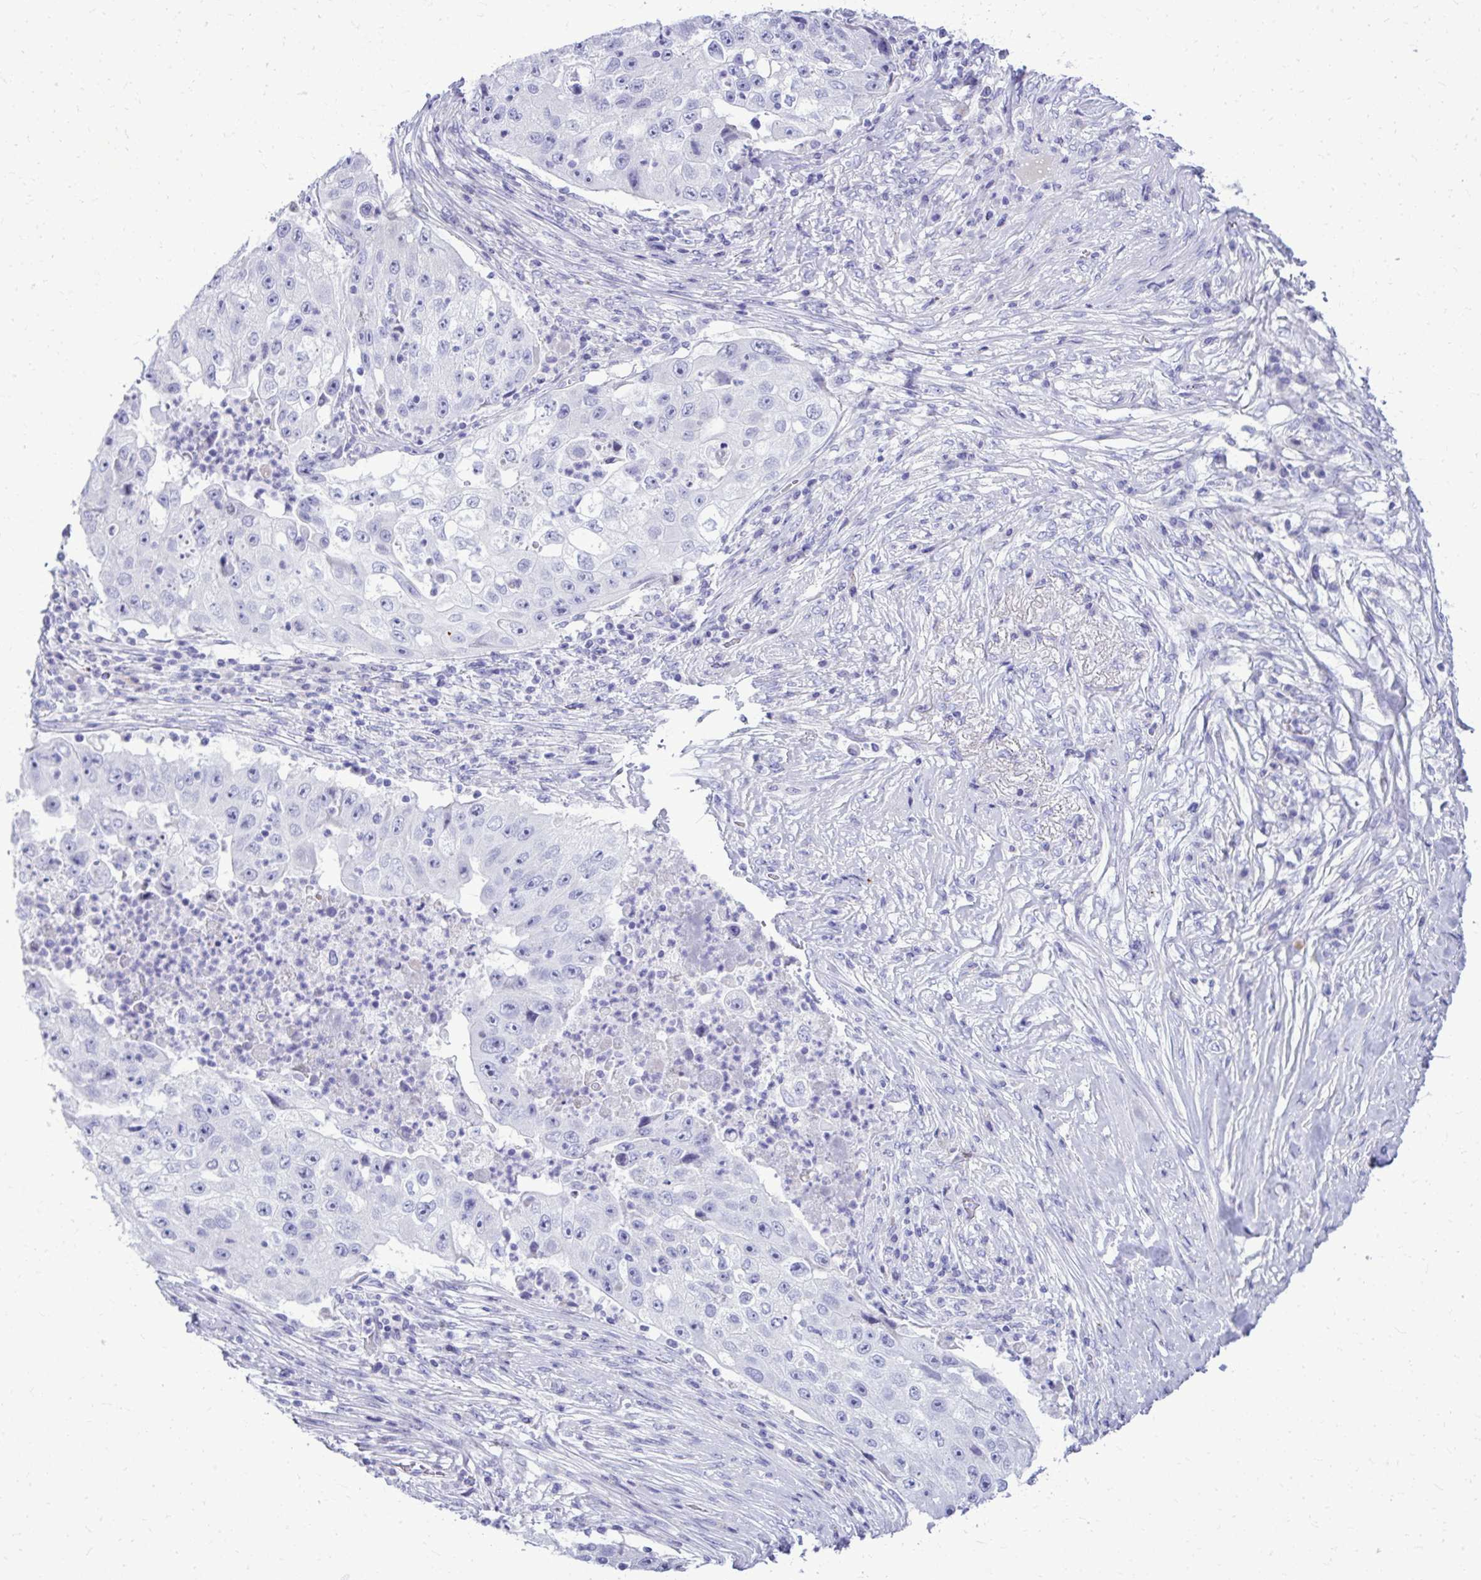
{"staining": {"intensity": "negative", "quantity": "none", "location": "none"}, "tissue": "lung cancer", "cell_type": "Tumor cells", "image_type": "cancer", "snomed": [{"axis": "morphology", "description": "Squamous cell carcinoma, NOS"}, {"axis": "topography", "description": "Lung"}], "caption": "Protein analysis of lung cancer reveals no significant staining in tumor cells.", "gene": "BCL6B", "patient": {"sex": "male", "age": 64}}